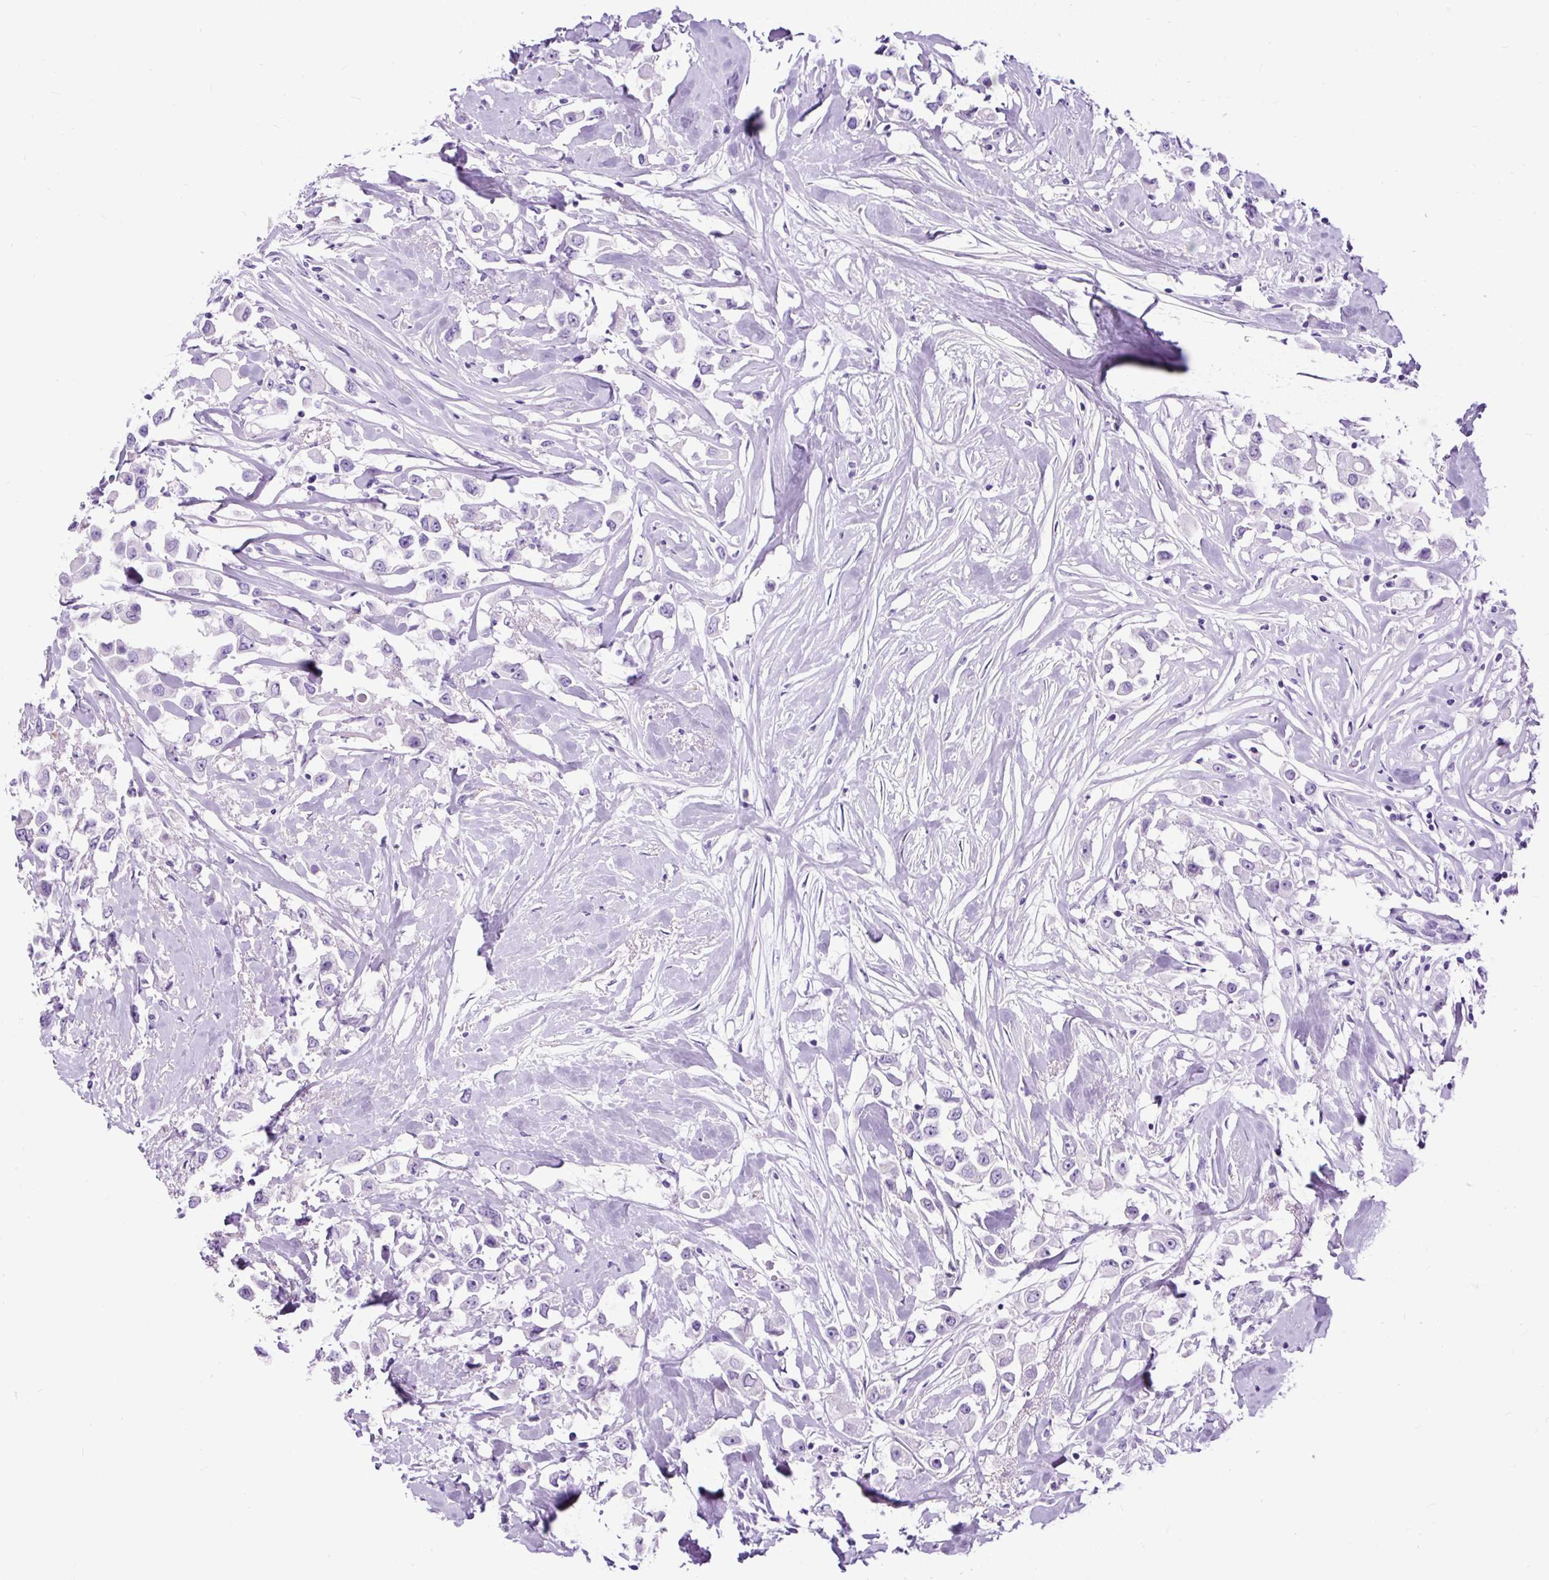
{"staining": {"intensity": "negative", "quantity": "none", "location": "none"}, "tissue": "breast cancer", "cell_type": "Tumor cells", "image_type": "cancer", "snomed": [{"axis": "morphology", "description": "Duct carcinoma"}, {"axis": "topography", "description": "Breast"}], "caption": "High power microscopy micrograph of an IHC histopathology image of breast cancer (invasive ductal carcinoma), revealing no significant expression in tumor cells.", "gene": "PDIA2", "patient": {"sex": "female", "age": 61}}